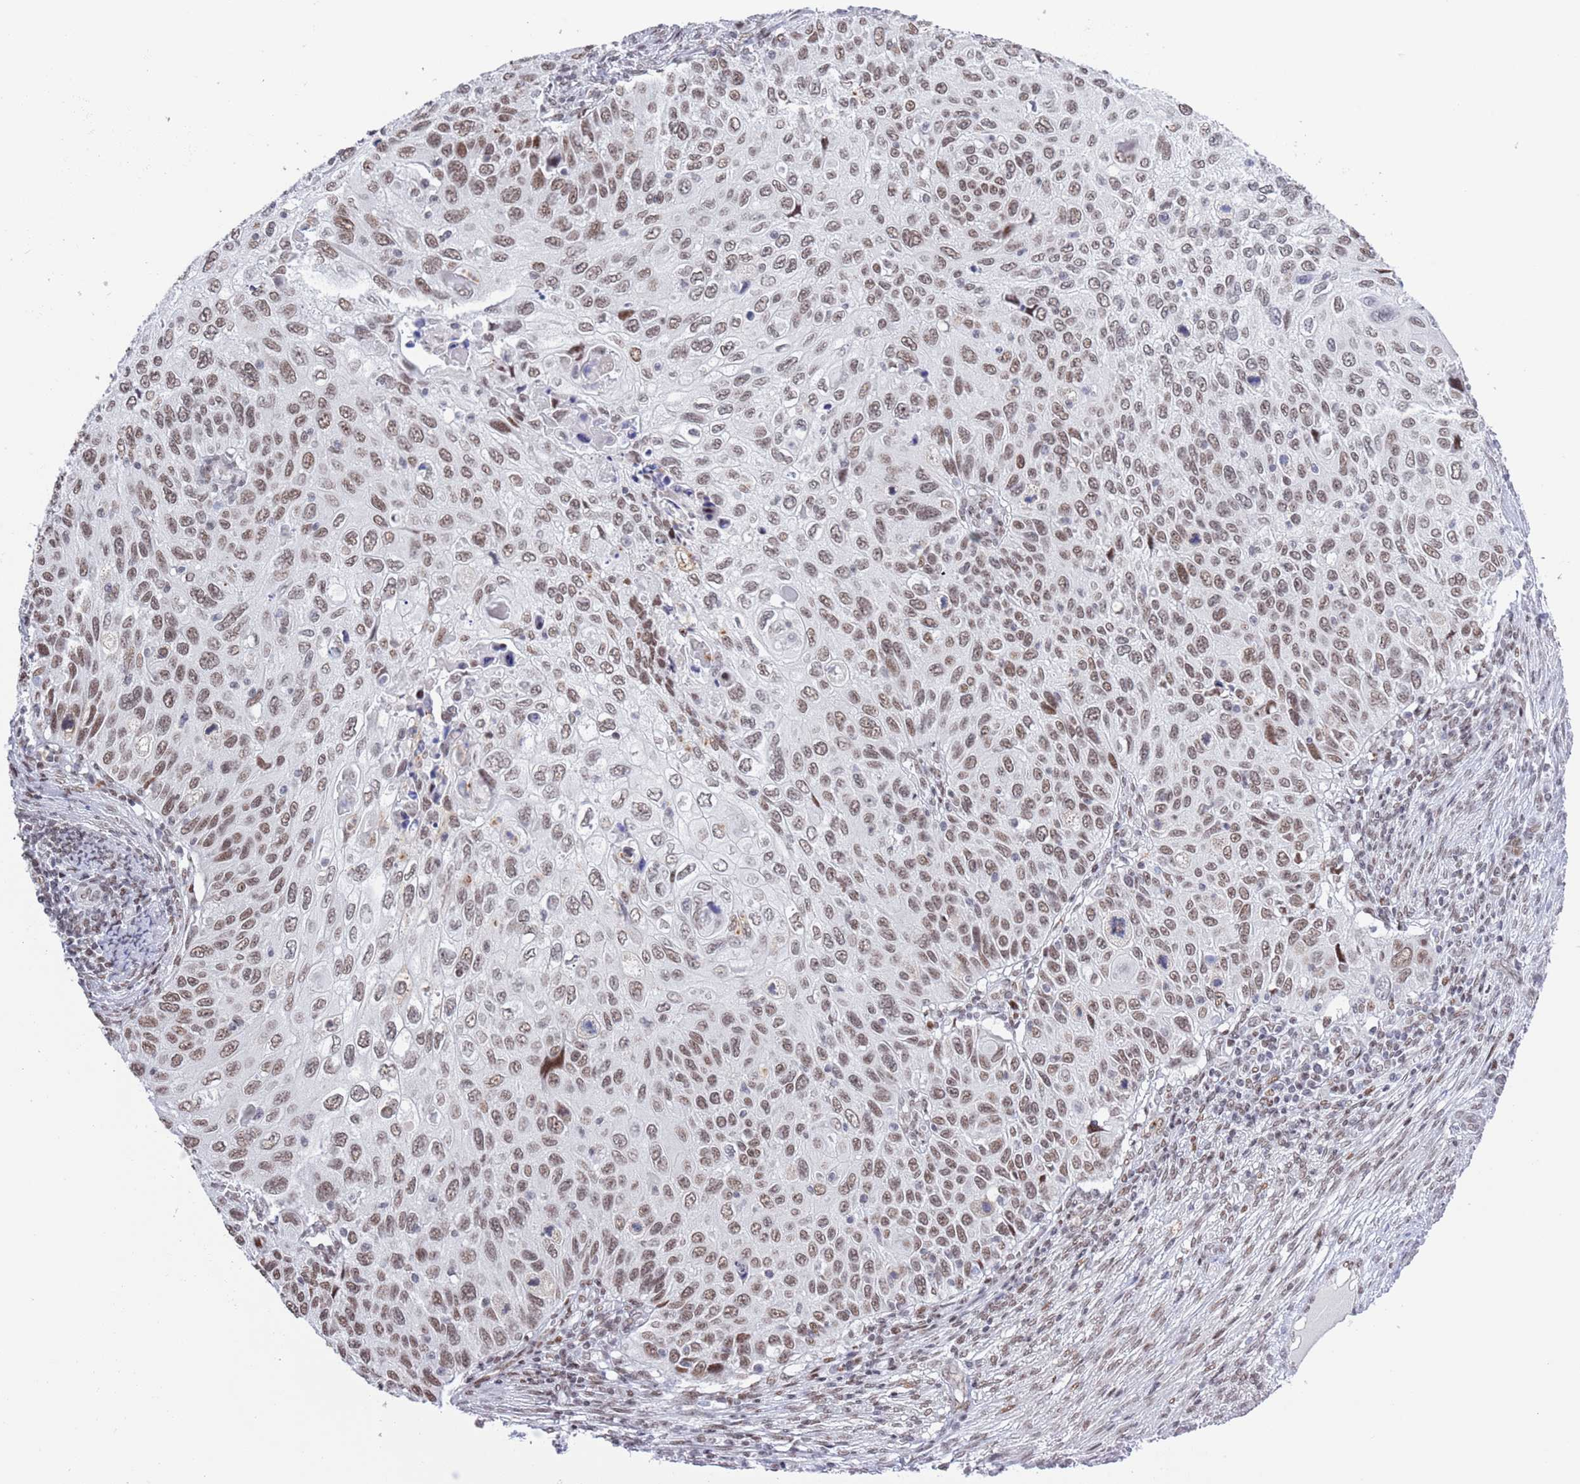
{"staining": {"intensity": "moderate", "quantity": ">75%", "location": "nuclear"}, "tissue": "cervical cancer", "cell_type": "Tumor cells", "image_type": "cancer", "snomed": [{"axis": "morphology", "description": "Squamous cell carcinoma, NOS"}, {"axis": "topography", "description": "Cervix"}], "caption": "Immunohistochemical staining of human cervical cancer (squamous cell carcinoma) displays moderate nuclear protein staining in about >75% of tumor cells.", "gene": "ZNF382", "patient": {"sex": "female", "age": 70}}